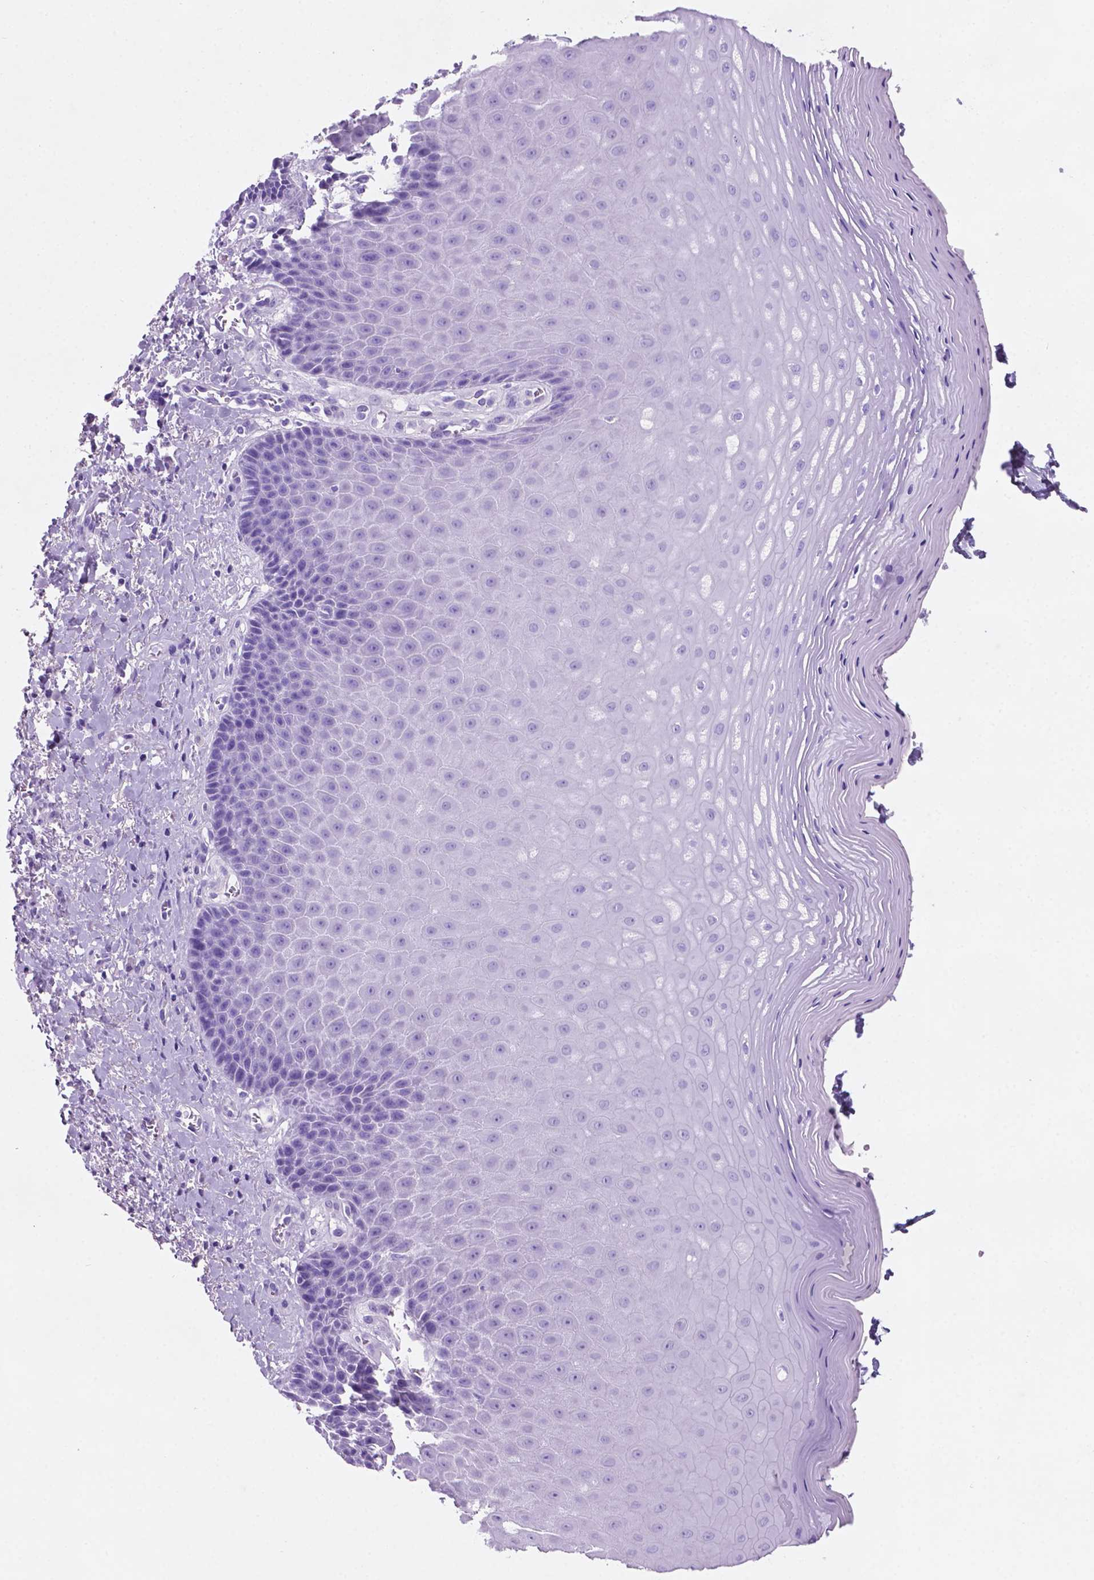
{"staining": {"intensity": "negative", "quantity": "none", "location": "none"}, "tissue": "vagina", "cell_type": "Squamous epithelial cells", "image_type": "normal", "snomed": [{"axis": "morphology", "description": "Normal tissue, NOS"}, {"axis": "topography", "description": "Vagina"}], "caption": "IHC of unremarkable vagina reveals no expression in squamous epithelial cells.", "gene": "POU4F1", "patient": {"sex": "female", "age": 83}}